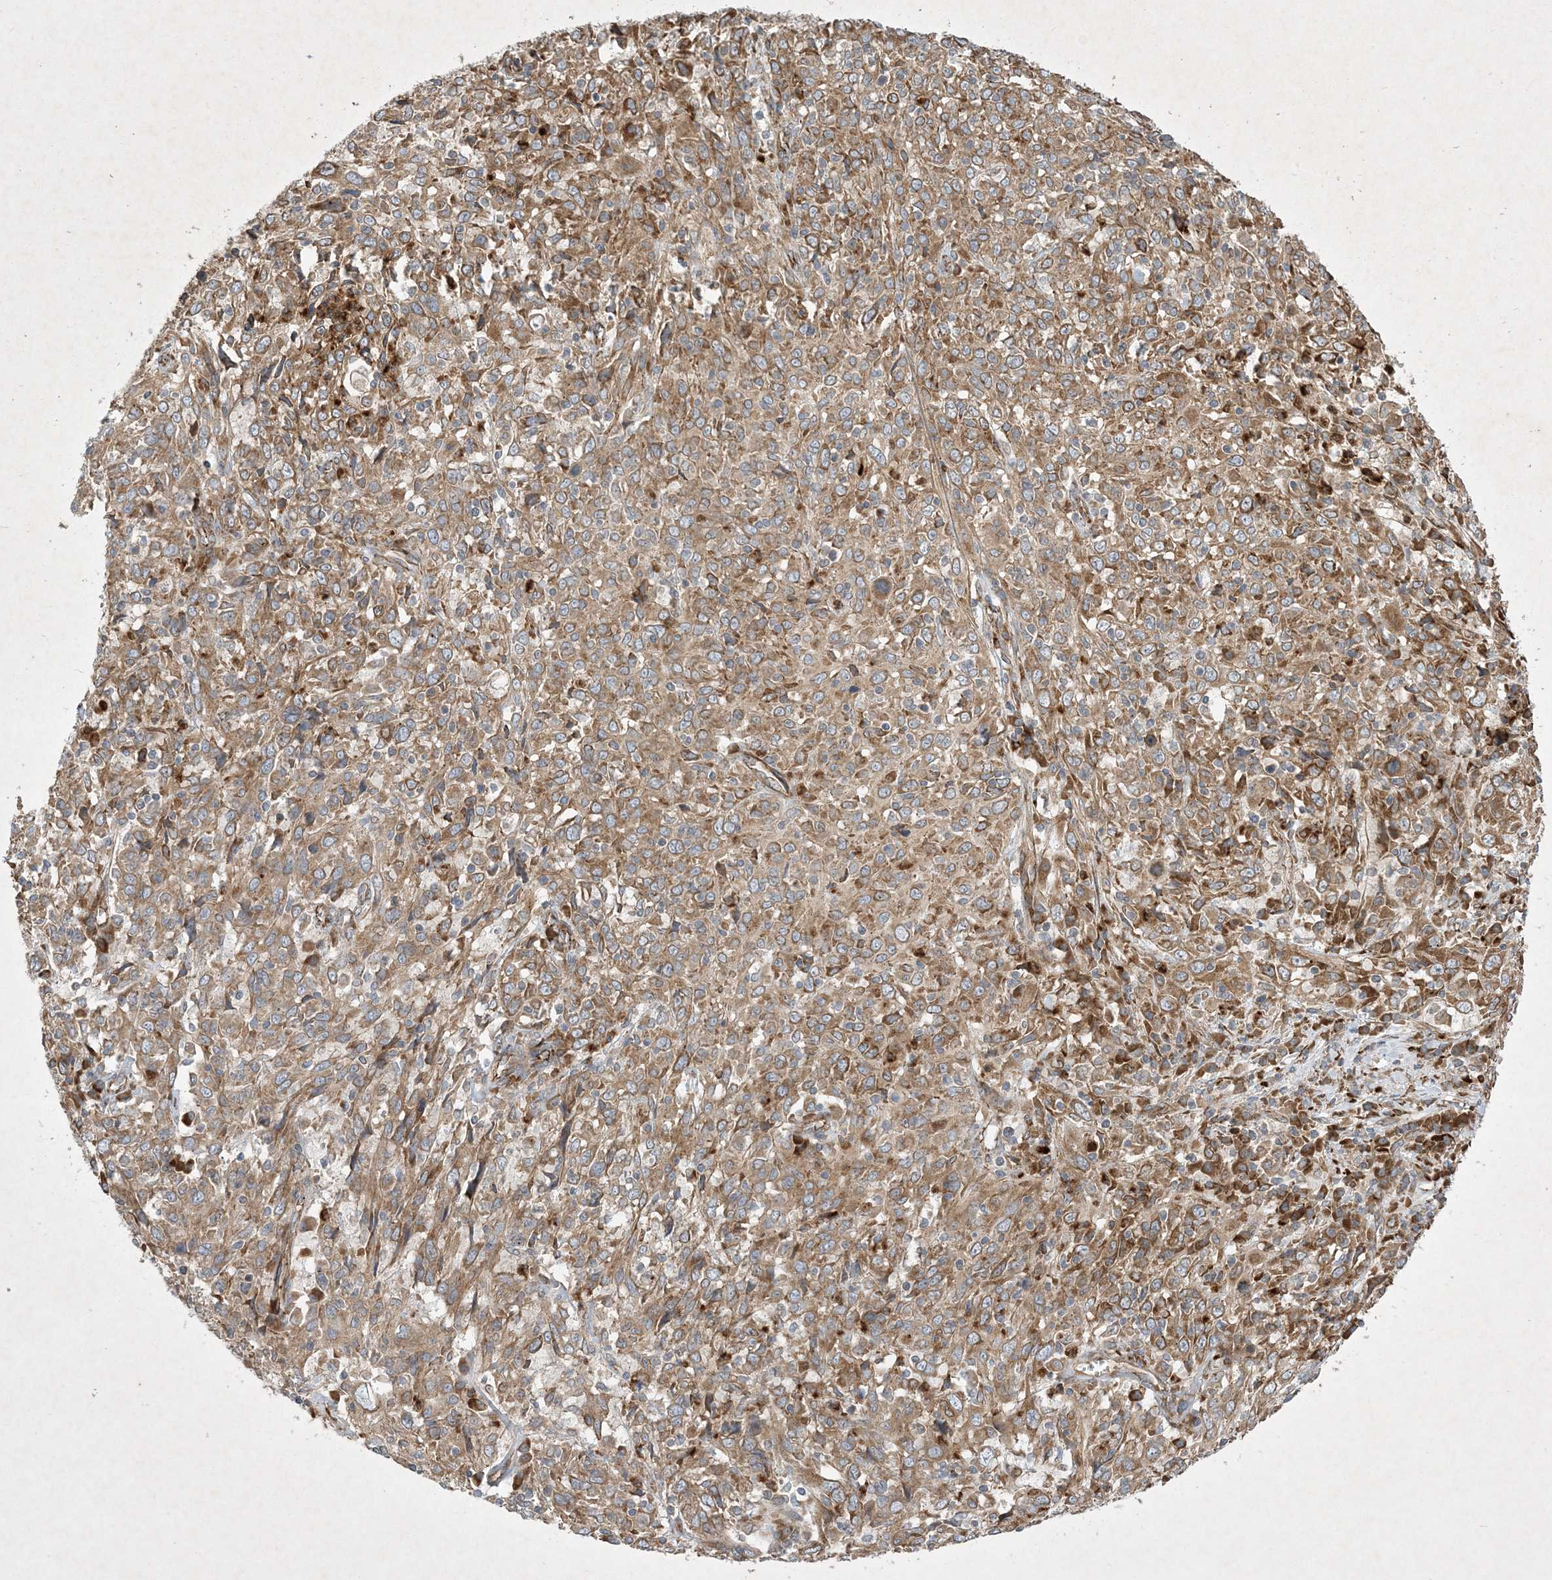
{"staining": {"intensity": "moderate", "quantity": ">75%", "location": "cytoplasmic/membranous"}, "tissue": "cervical cancer", "cell_type": "Tumor cells", "image_type": "cancer", "snomed": [{"axis": "morphology", "description": "Squamous cell carcinoma, NOS"}, {"axis": "topography", "description": "Cervix"}], "caption": "About >75% of tumor cells in cervical cancer (squamous cell carcinoma) exhibit moderate cytoplasmic/membranous protein positivity as visualized by brown immunohistochemical staining.", "gene": "OTOP1", "patient": {"sex": "female", "age": 46}}